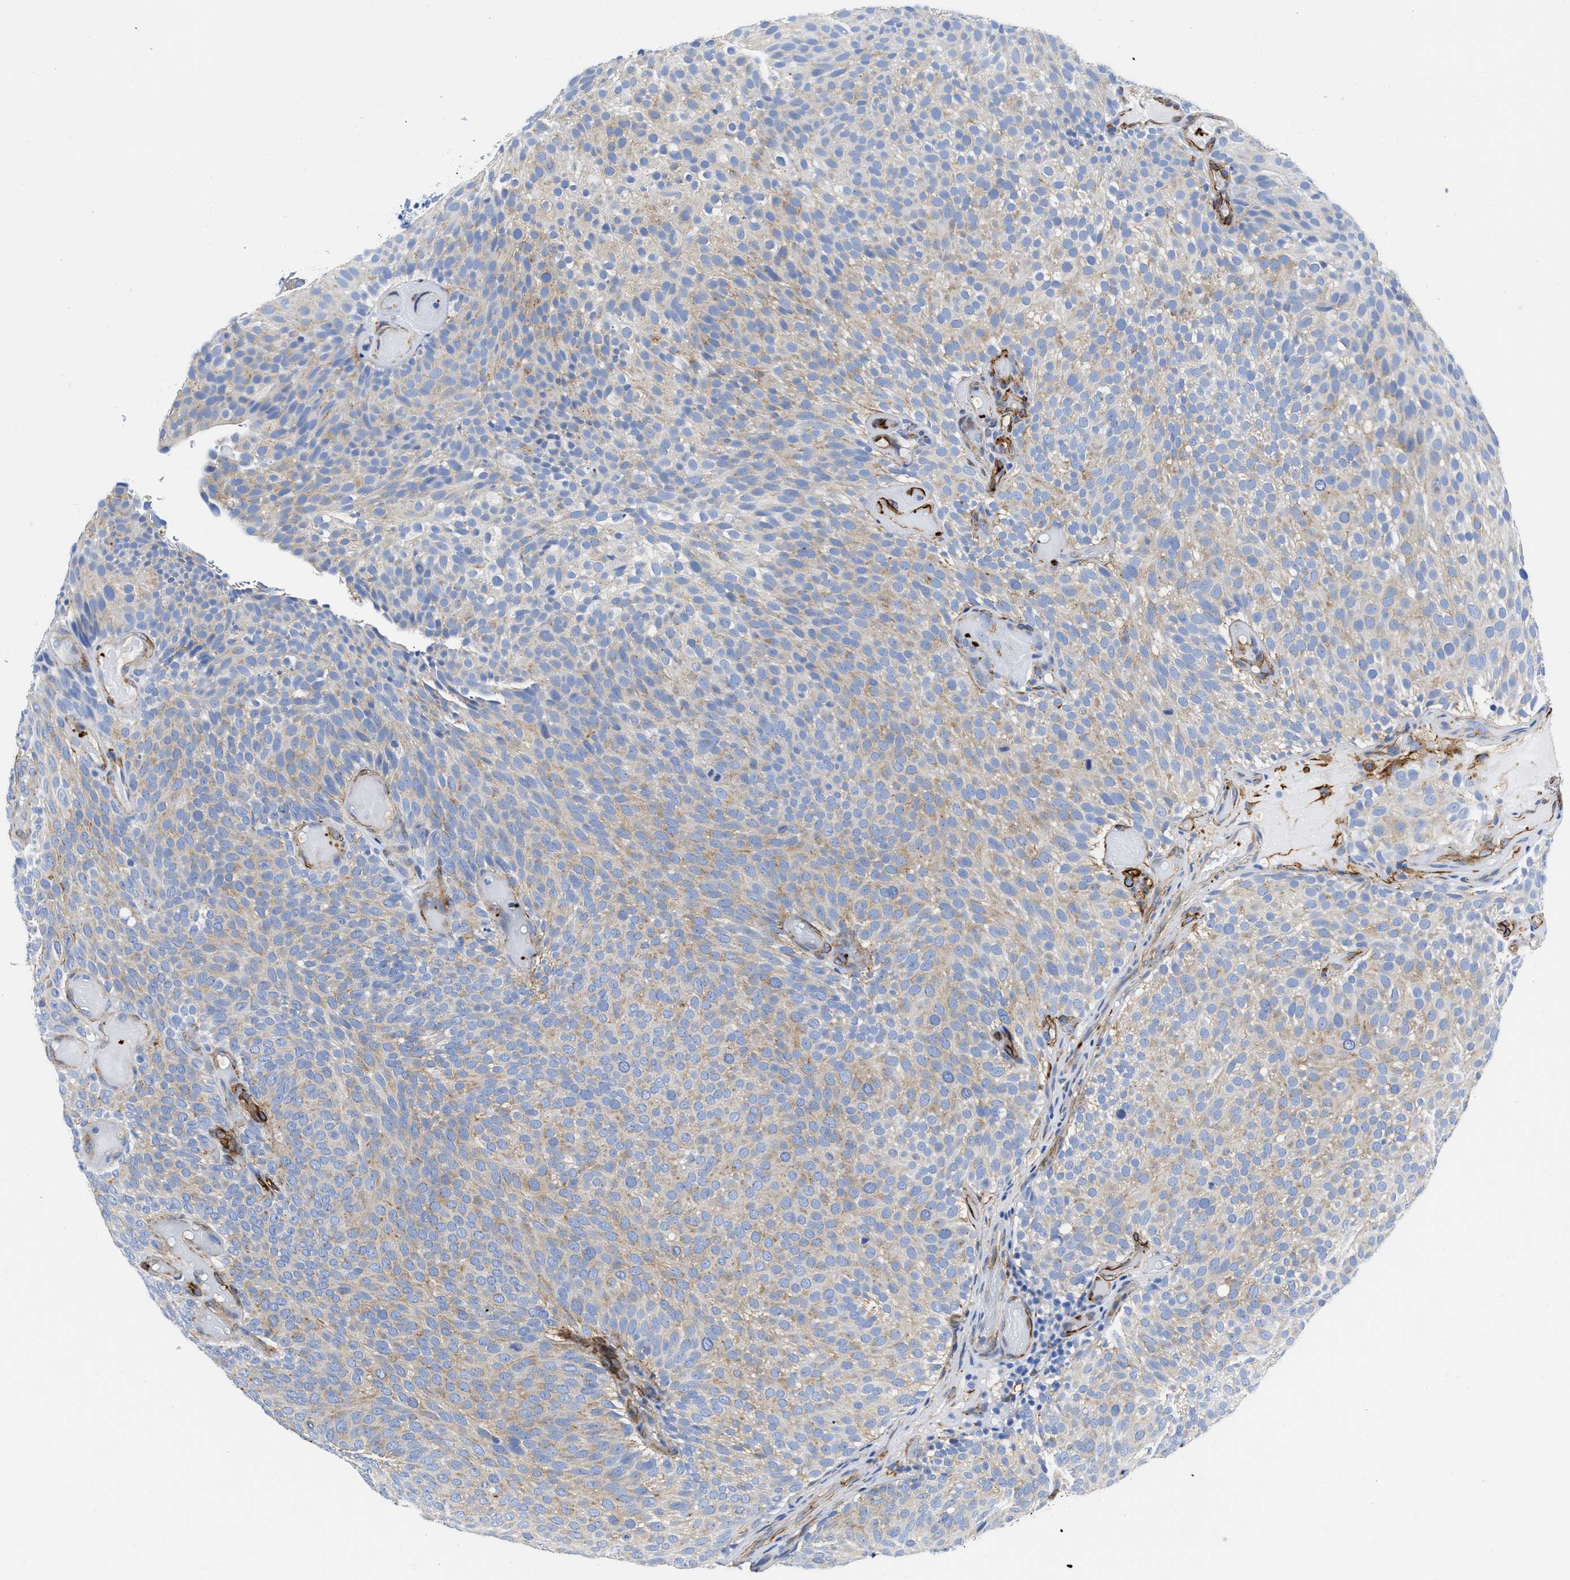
{"staining": {"intensity": "weak", "quantity": "25%-75%", "location": "cytoplasmic/membranous"}, "tissue": "urothelial cancer", "cell_type": "Tumor cells", "image_type": "cancer", "snomed": [{"axis": "morphology", "description": "Urothelial carcinoma, Low grade"}, {"axis": "topography", "description": "Urinary bladder"}], "caption": "Protein expression analysis of human urothelial cancer reveals weak cytoplasmic/membranous positivity in about 25%-75% of tumor cells.", "gene": "TVP23B", "patient": {"sex": "male", "age": 78}}